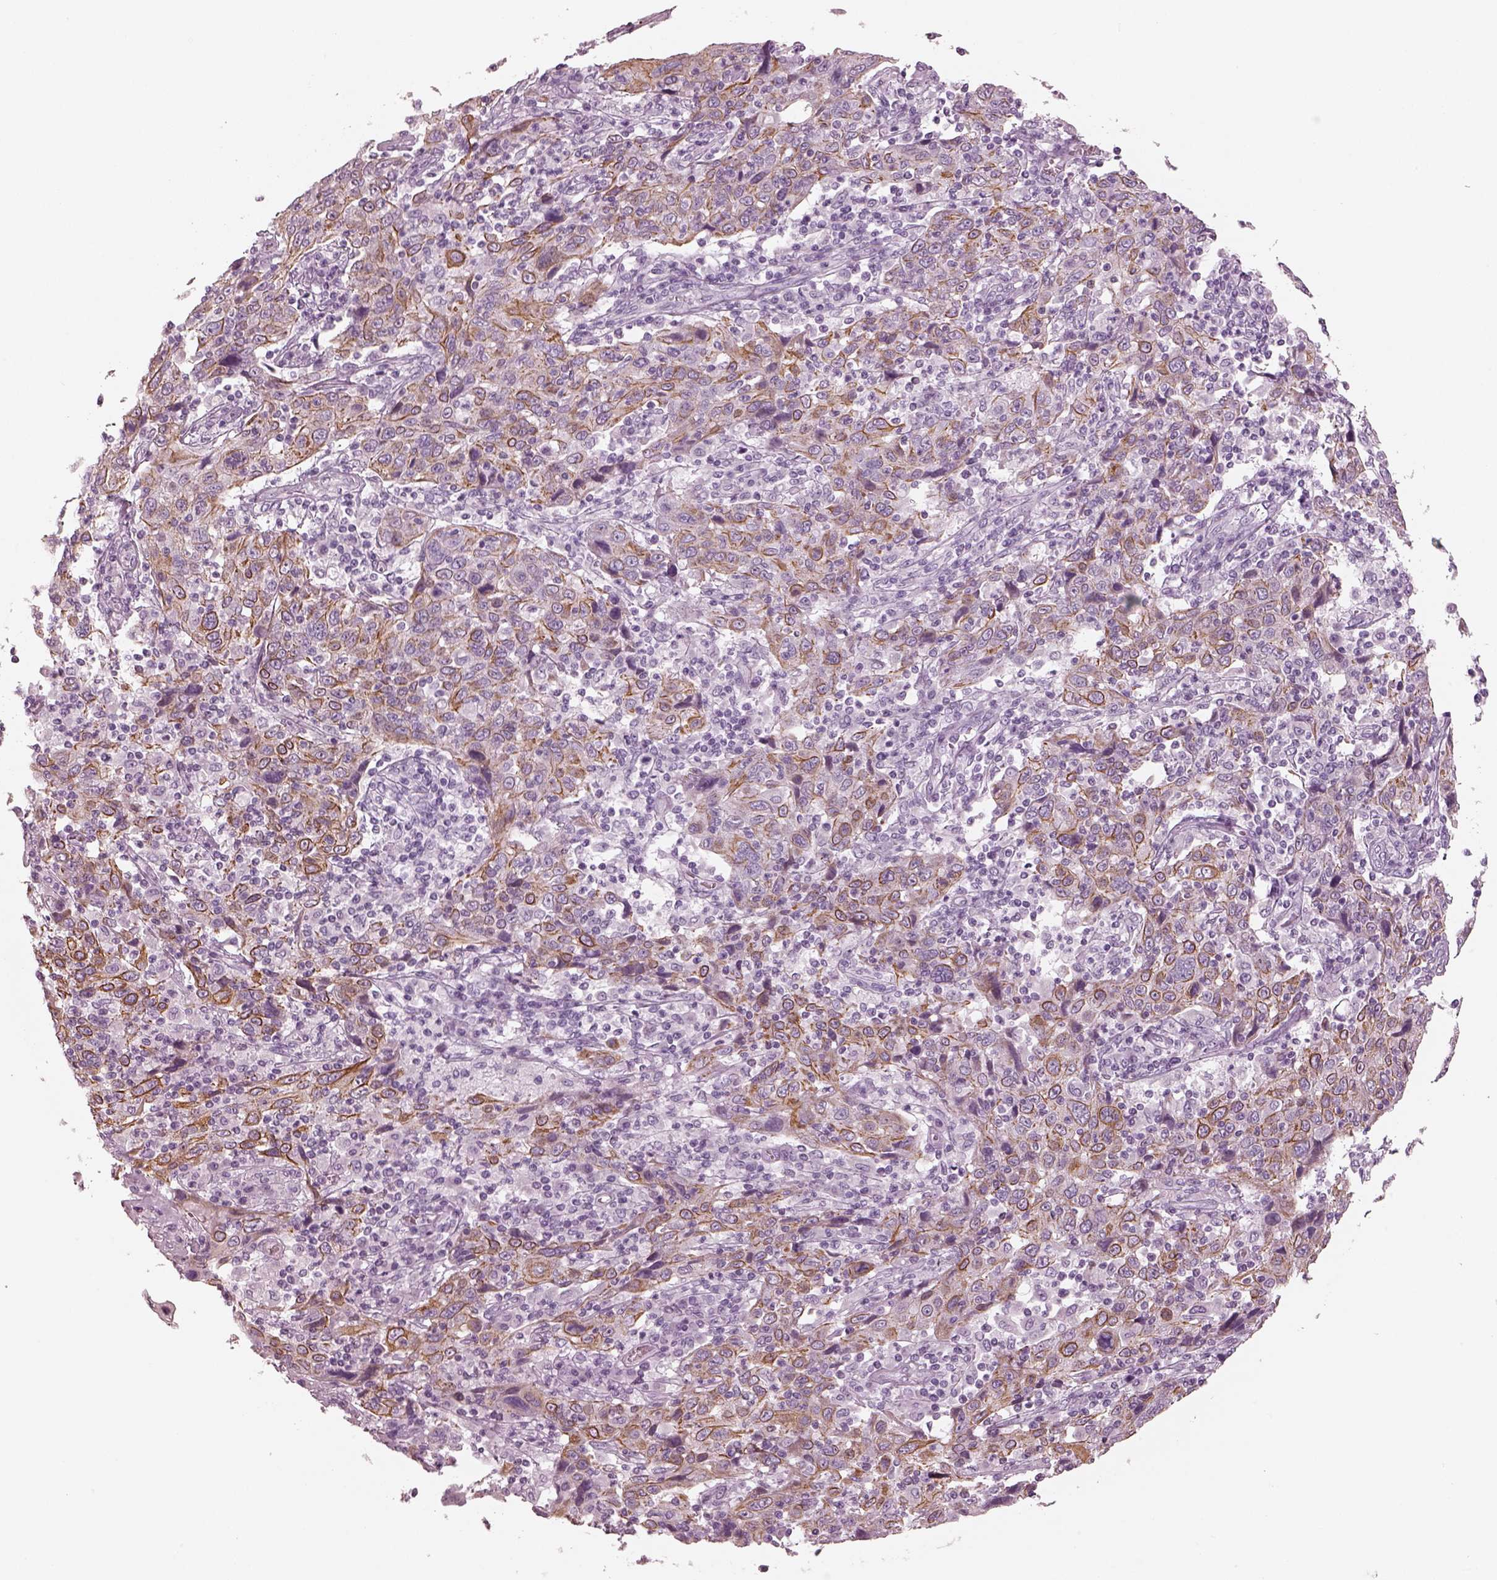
{"staining": {"intensity": "moderate", "quantity": ">75%", "location": "cytoplasmic/membranous"}, "tissue": "cervical cancer", "cell_type": "Tumor cells", "image_type": "cancer", "snomed": [{"axis": "morphology", "description": "Squamous cell carcinoma, NOS"}, {"axis": "topography", "description": "Cervix"}], "caption": "There is medium levels of moderate cytoplasmic/membranous staining in tumor cells of cervical cancer, as demonstrated by immunohistochemical staining (brown color).", "gene": "PON3", "patient": {"sex": "female", "age": 46}}